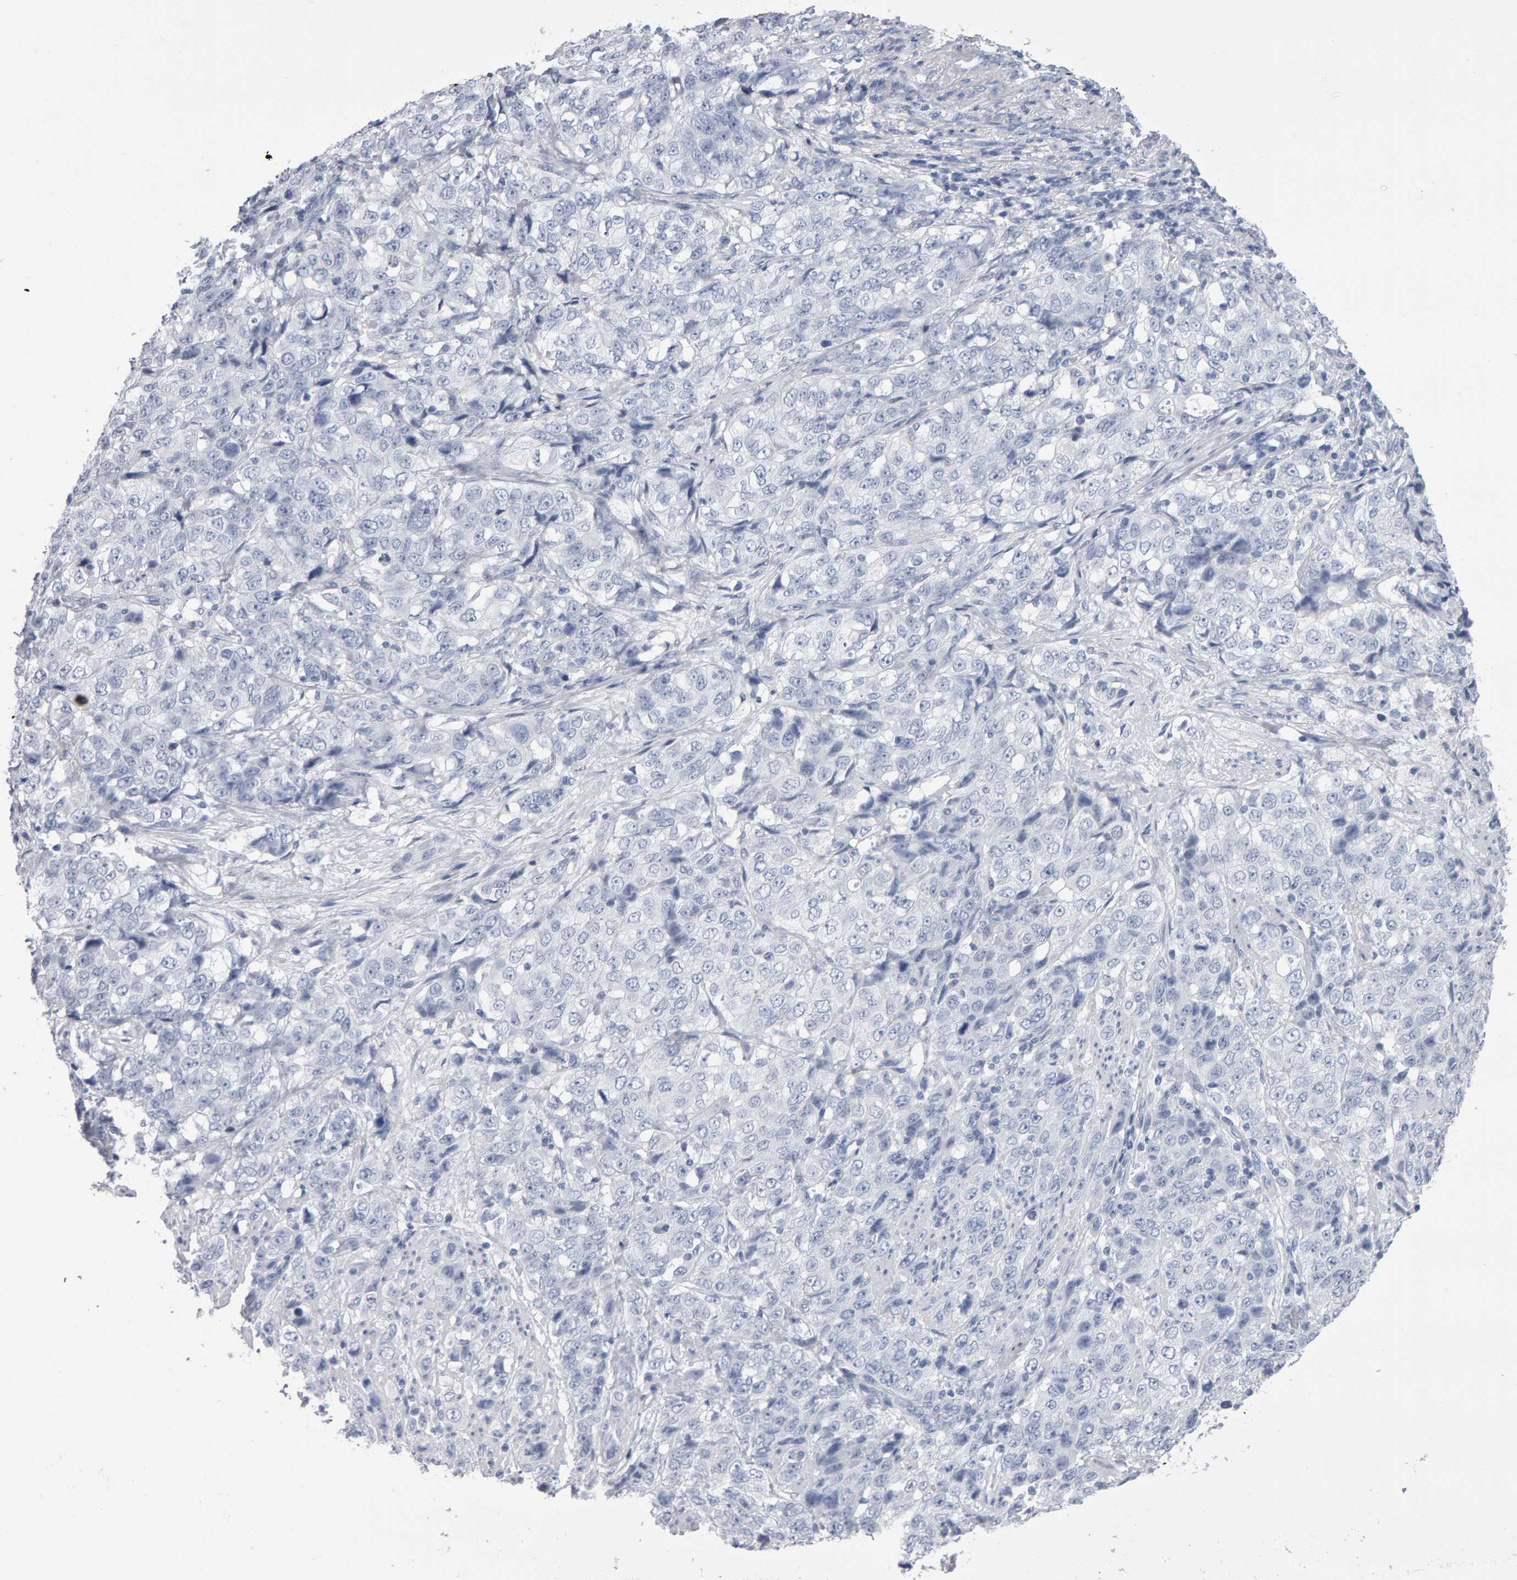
{"staining": {"intensity": "negative", "quantity": "none", "location": "none"}, "tissue": "stomach cancer", "cell_type": "Tumor cells", "image_type": "cancer", "snomed": [{"axis": "morphology", "description": "Adenocarcinoma, NOS"}, {"axis": "topography", "description": "Stomach"}], "caption": "IHC of human stomach adenocarcinoma shows no positivity in tumor cells.", "gene": "NCDN", "patient": {"sex": "male", "age": 48}}